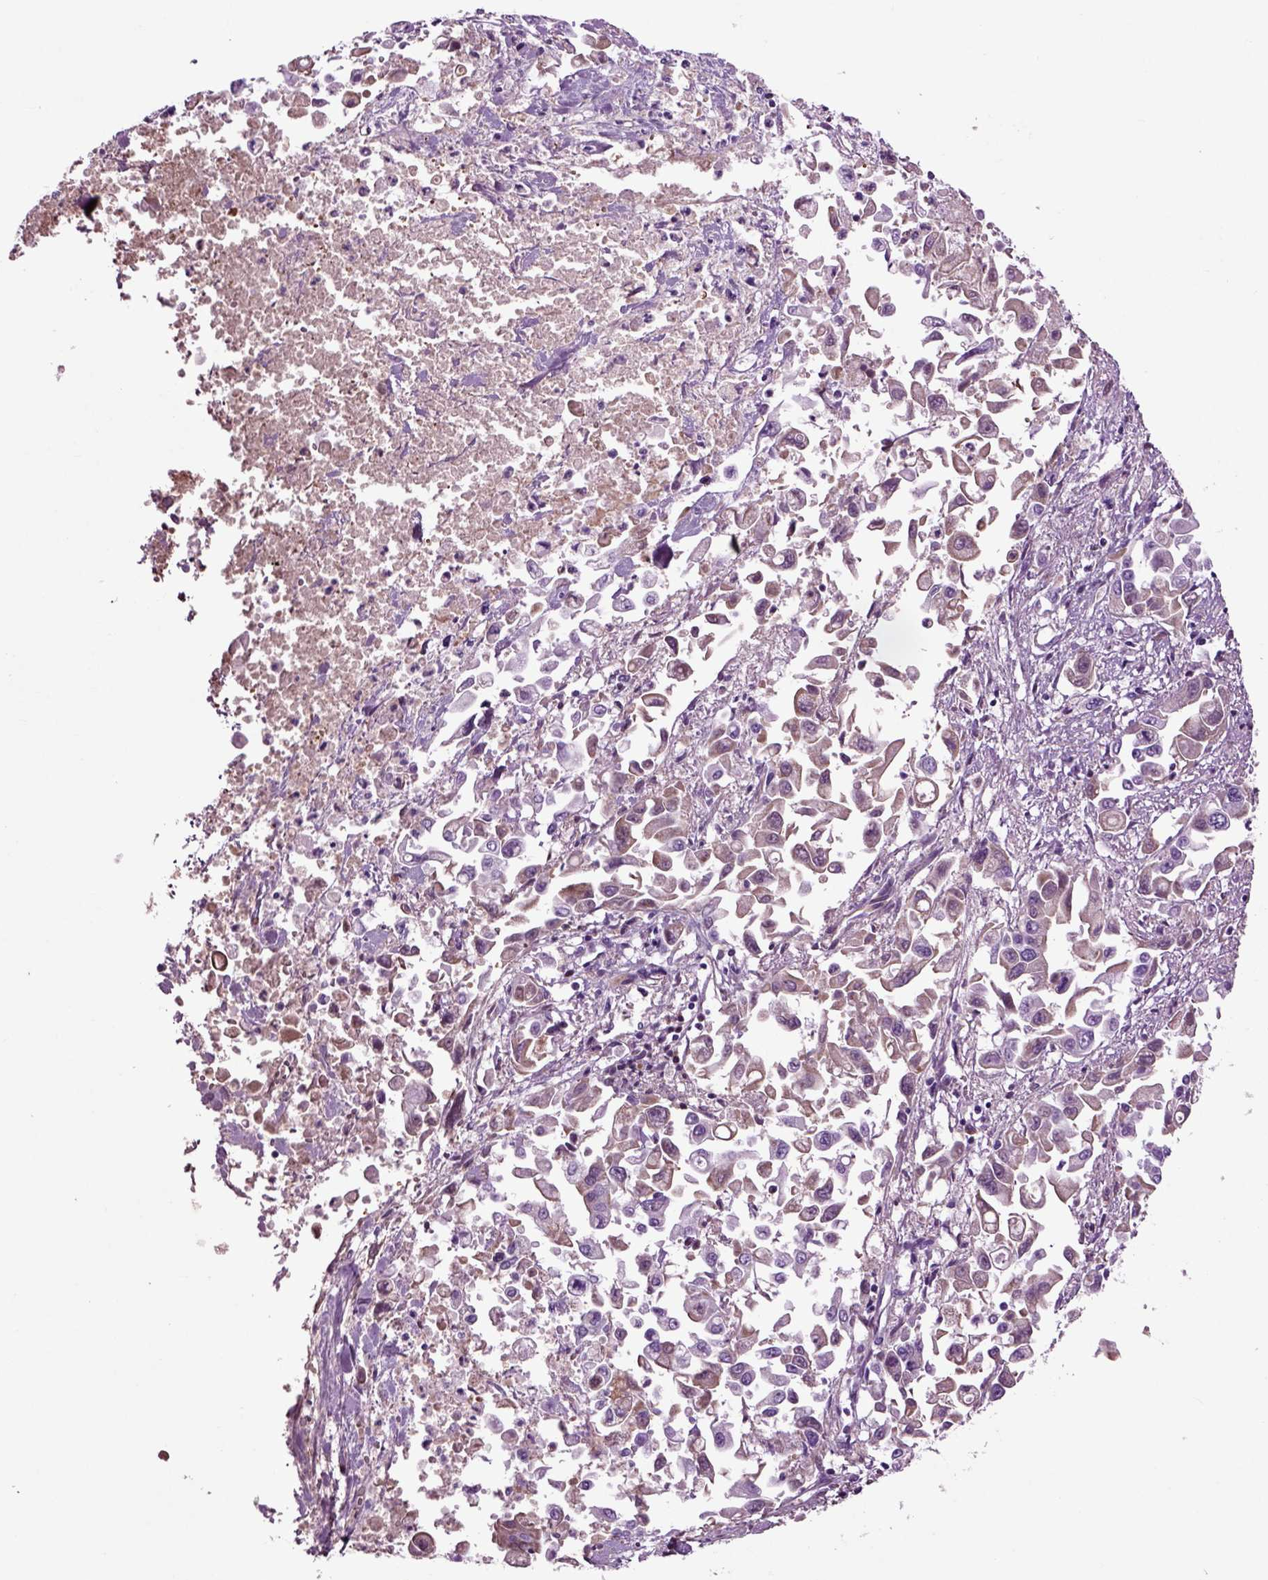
{"staining": {"intensity": "negative", "quantity": "none", "location": "none"}, "tissue": "pancreatic cancer", "cell_type": "Tumor cells", "image_type": "cancer", "snomed": [{"axis": "morphology", "description": "Adenocarcinoma, NOS"}, {"axis": "topography", "description": "Pancreas"}], "caption": "Immunohistochemistry photomicrograph of human pancreatic cancer (adenocarcinoma) stained for a protein (brown), which exhibits no expression in tumor cells.", "gene": "SPON1", "patient": {"sex": "female", "age": 83}}